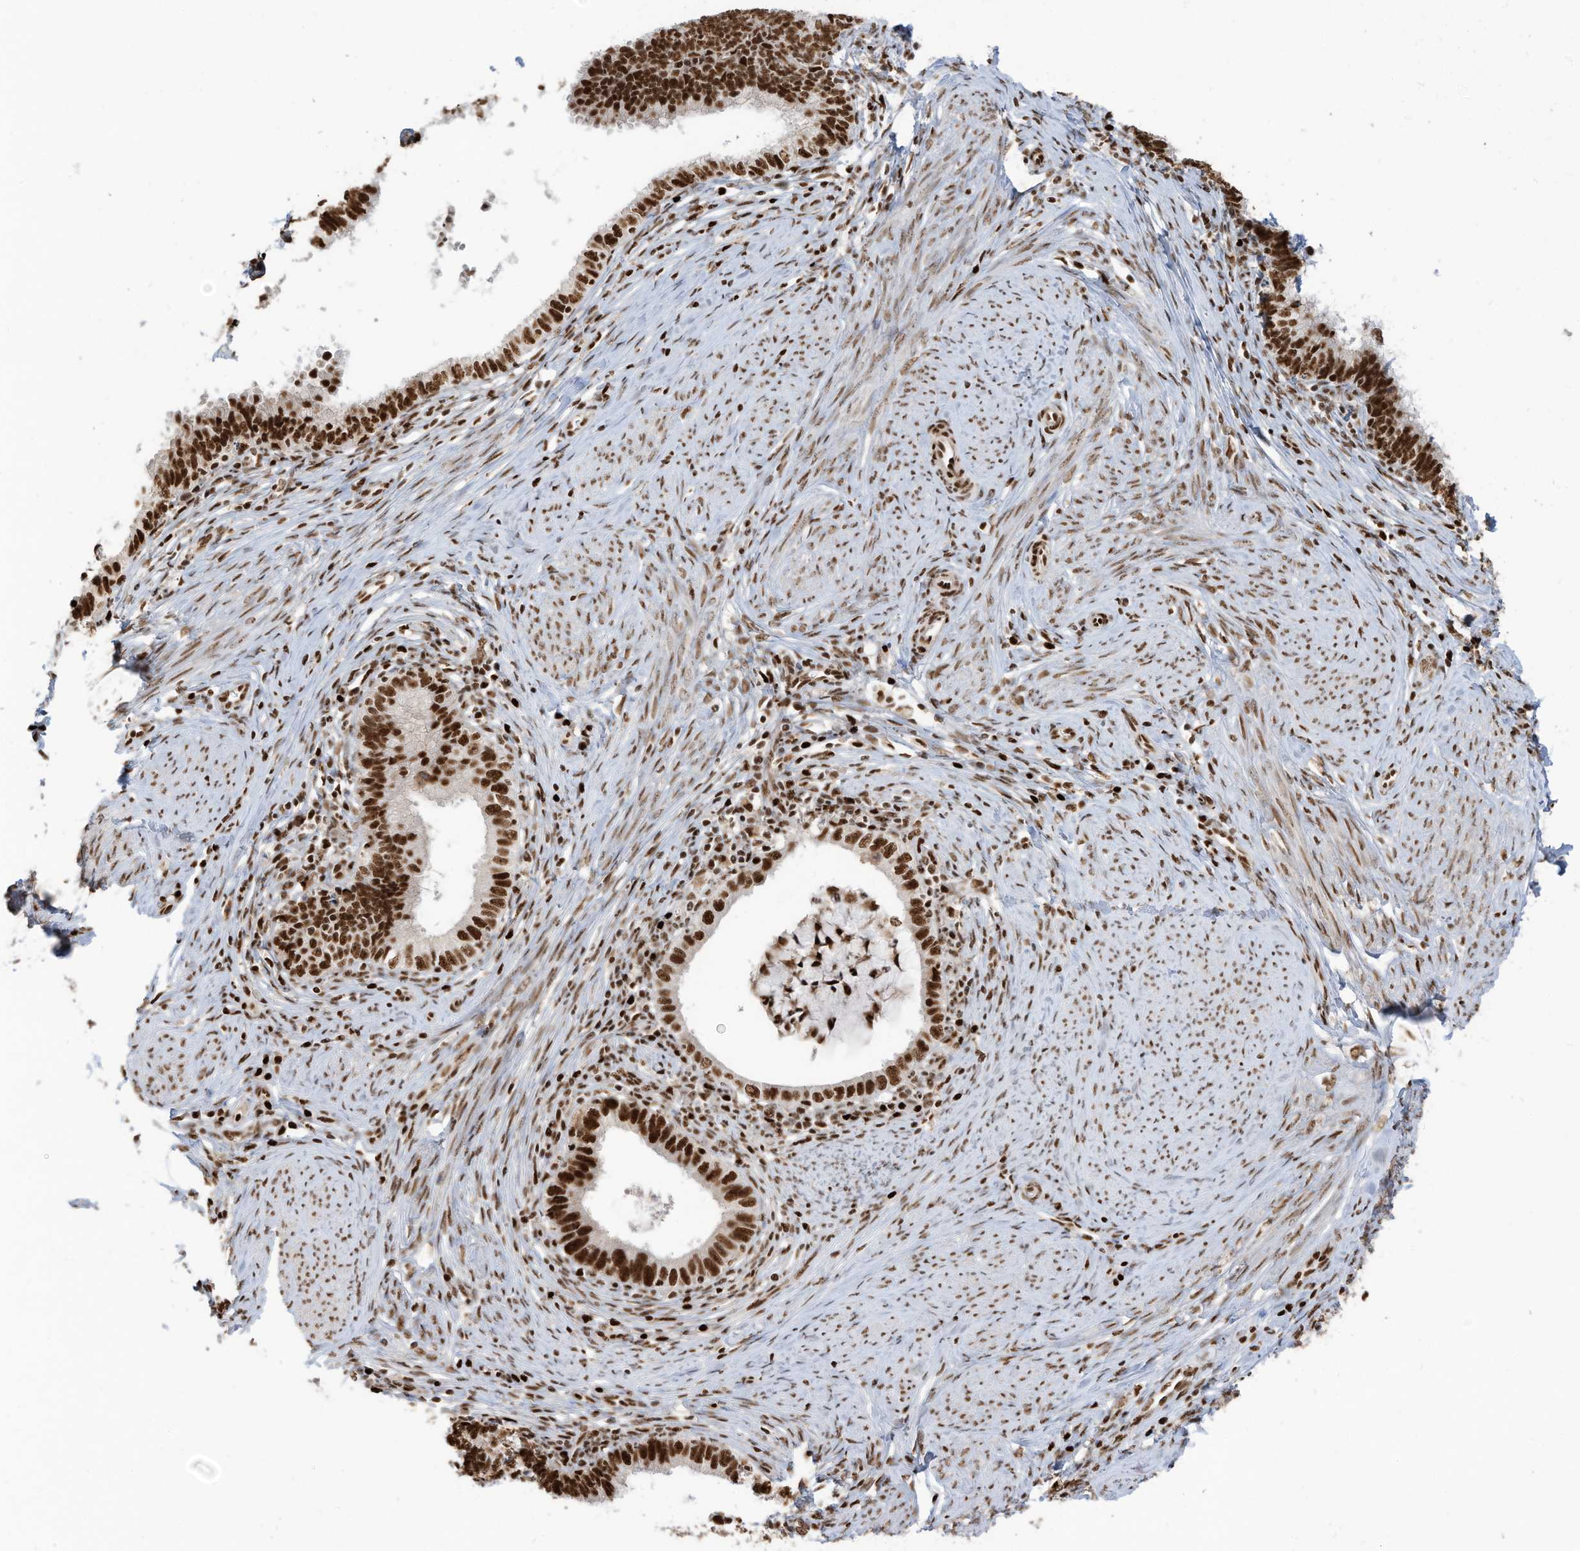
{"staining": {"intensity": "strong", "quantity": ">75%", "location": "nuclear"}, "tissue": "cervical cancer", "cell_type": "Tumor cells", "image_type": "cancer", "snomed": [{"axis": "morphology", "description": "Adenocarcinoma, NOS"}, {"axis": "topography", "description": "Cervix"}], "caption": "Immunohistochemistry (IHC) image of neoplastic tissue: cervical cancer stained using IHC displays high levels of strong protein expression localized specifically in the nuclear of tumor cells, appearing as a nuclear brown color.", "gene": "SAMD15", "patient": {"sex": "female", "age": 36}}